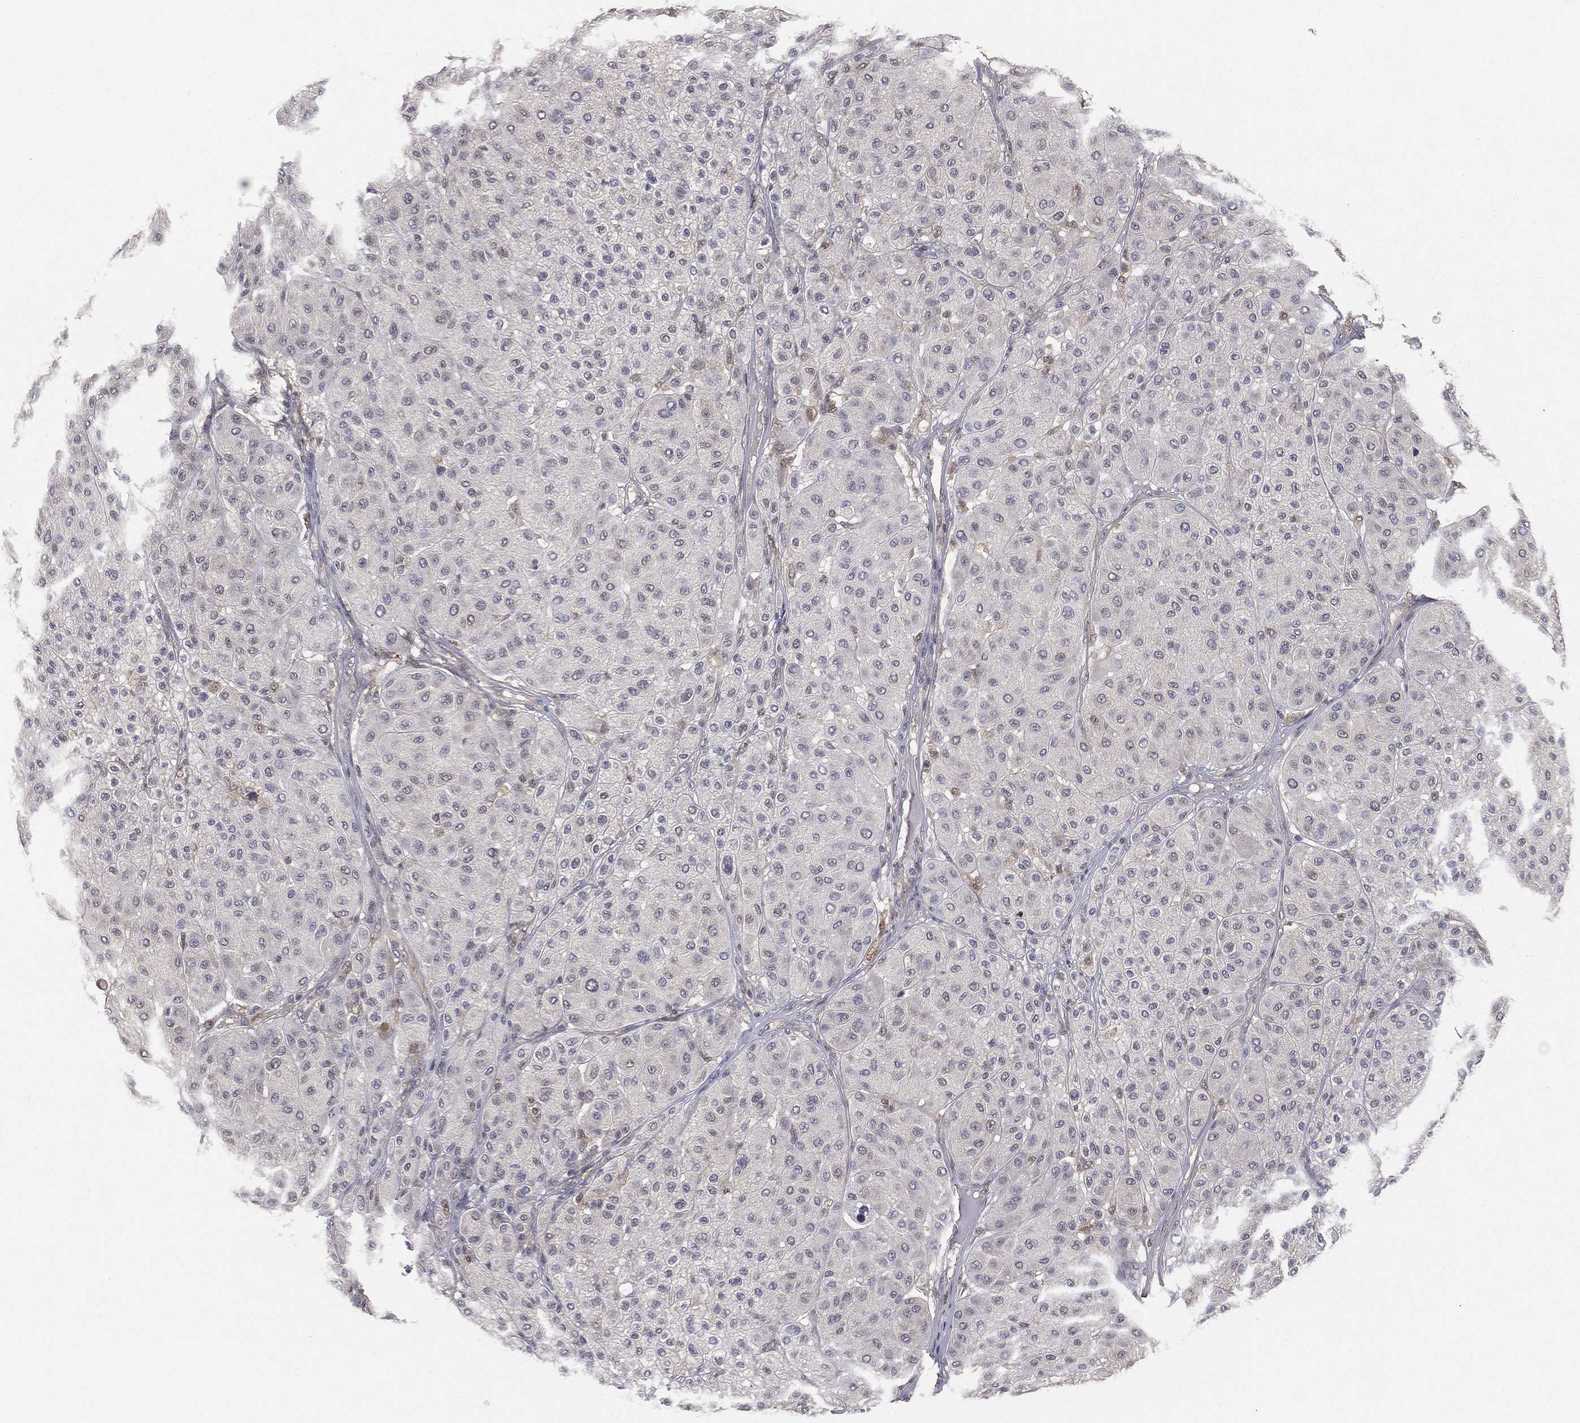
{"staining": {"intensity": "negative", "quantity": "none", "location": "none"}, "tissue": "melanoma", "cell_type": "Tumor cells", "image_type": "cancer", "snomed": [{"axis": "morphology", "description": "Malignant melanoma, Metastatic site"}, {"axis": "topography", "description": "Smooth muscle"}], "caption": "Immunohistochemistry (IHC) image of neoplastic tissue: malignant melanoma (metastatic site) stained with DAB shows no significant protein expression in tumor cells.", "gene": "MAPK1", "patient": {"sex": "male", "age": 41}}